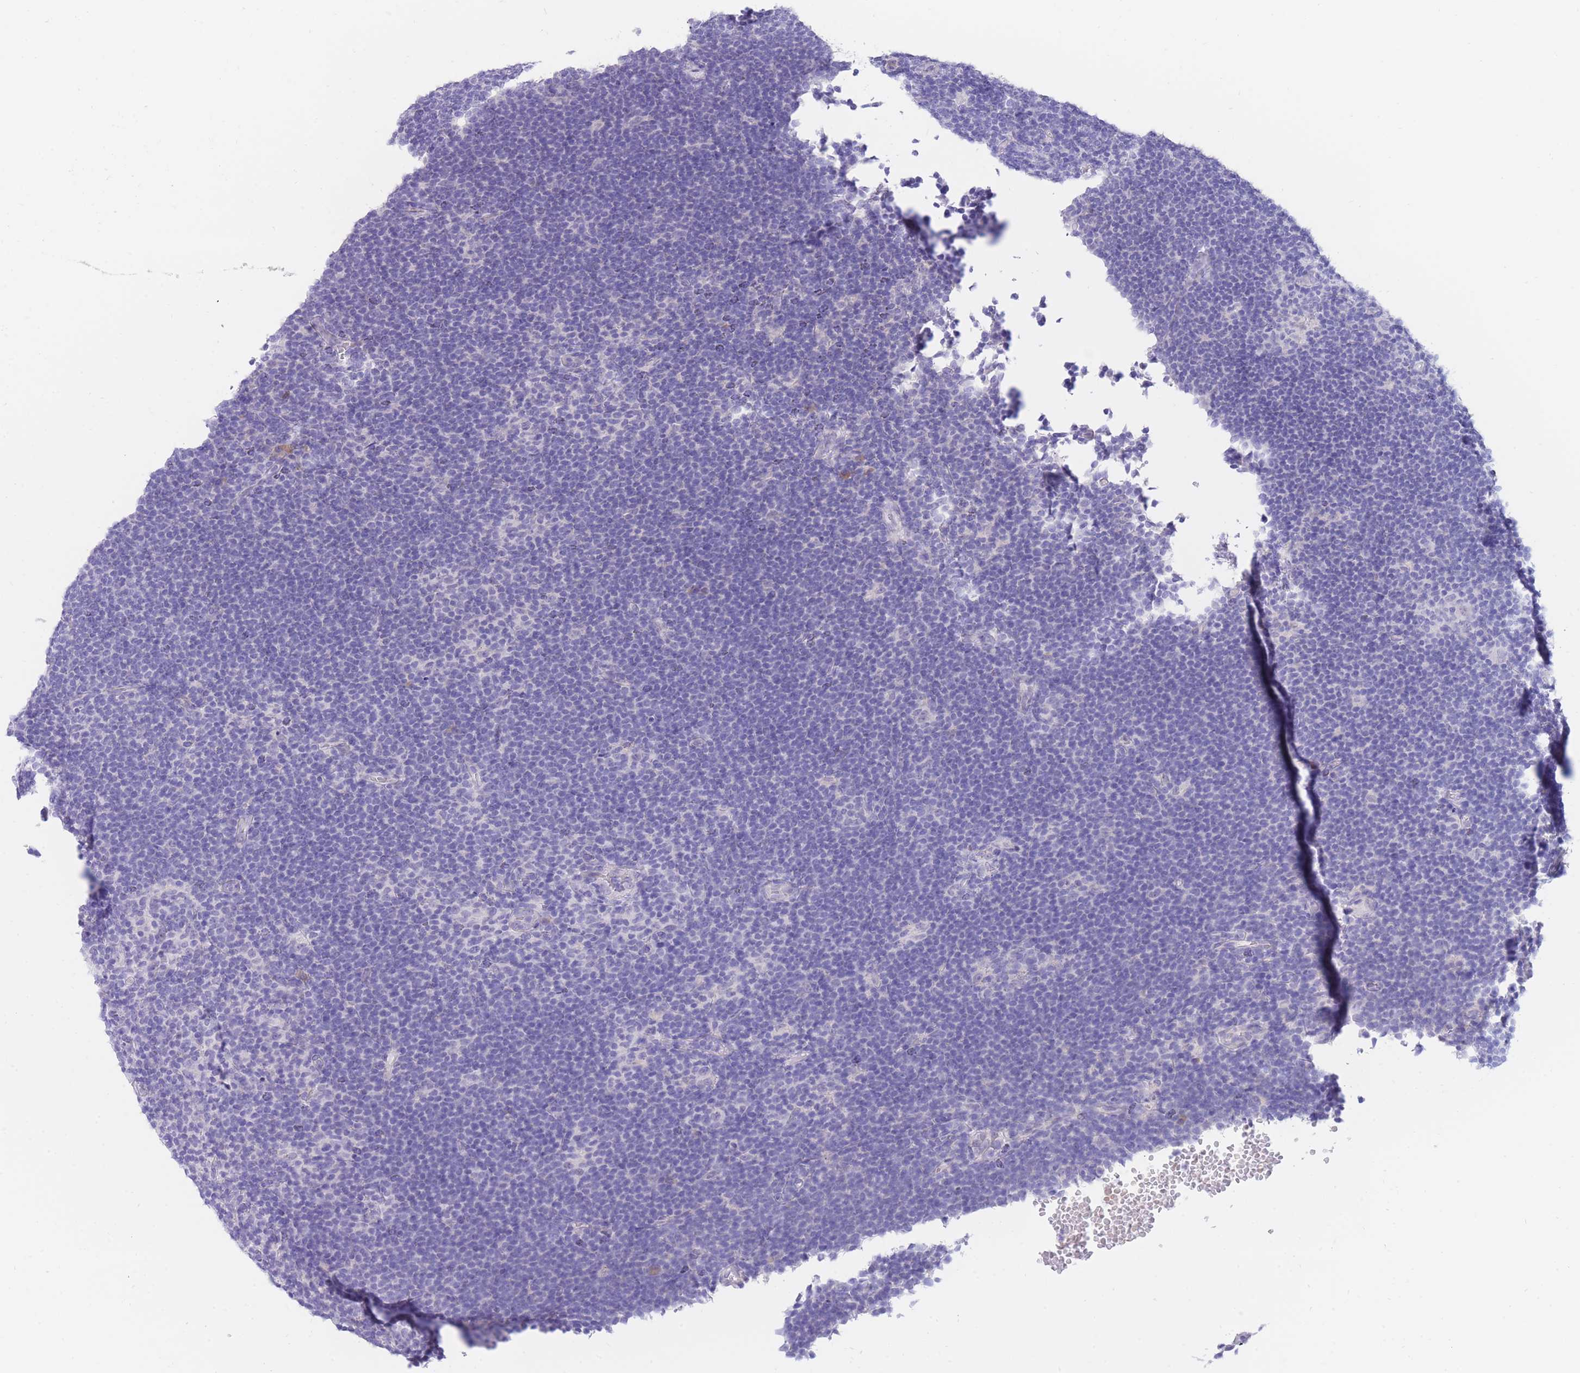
{"staining": {"intensity": "negative", "quantity": "none", "location": "none"}, "tissue": "lymphoma", "cell_type": "Tumor cells", "image_type": "cancer", "snomed": [{"axis": "morphology", "description": "Hodgkin's disease, NOS"}, {"axis": "topography", "description": "Lymph node"}], "caption": "Tumor cells are negative for protein expression in human lymphoma.", "gene": "SSUH2", "patient": {"sex": "female", "age": 57}}